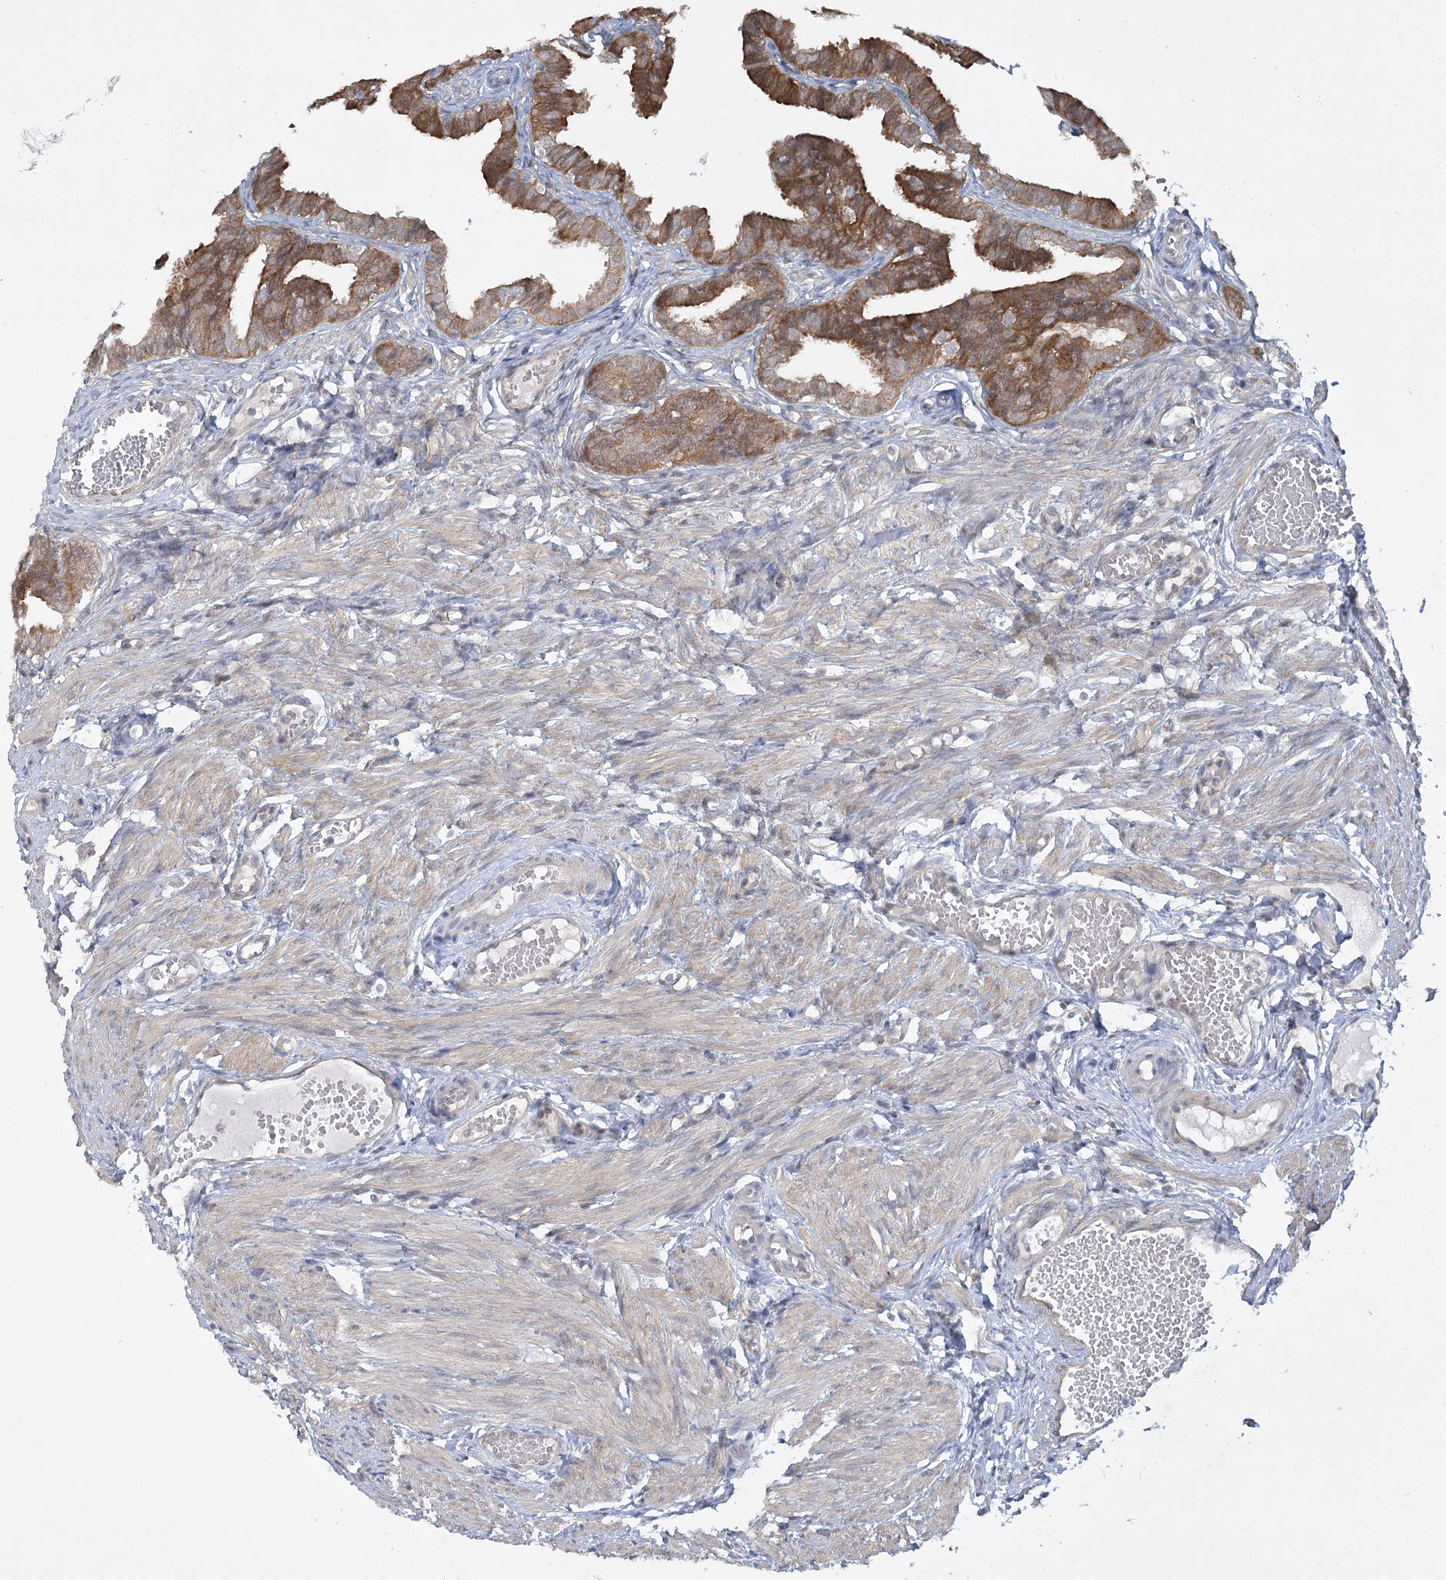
{"staining": {"intensity": "moderate", "quantity": ">75%", "location": "cytoplasmic/membranous"}, "tissue": "fallopian tube", "cell_type": "Glandular cells", "image_type": "normal", "snomed": [{"axis": "morphology", "description": "Normal tissue, NOS"}, {"axis": "topography", "description": "Fallopian tube"}, {"axis": "topography", "description": "Ovary"}], "caption": "Glandular cells exhibit moderate cytoplasmic/membranous positivity in approximately >75% of cells in normal fallopian tube.", "gene": "AAMDC", "patient": {"sex": "female", "age": 23}}